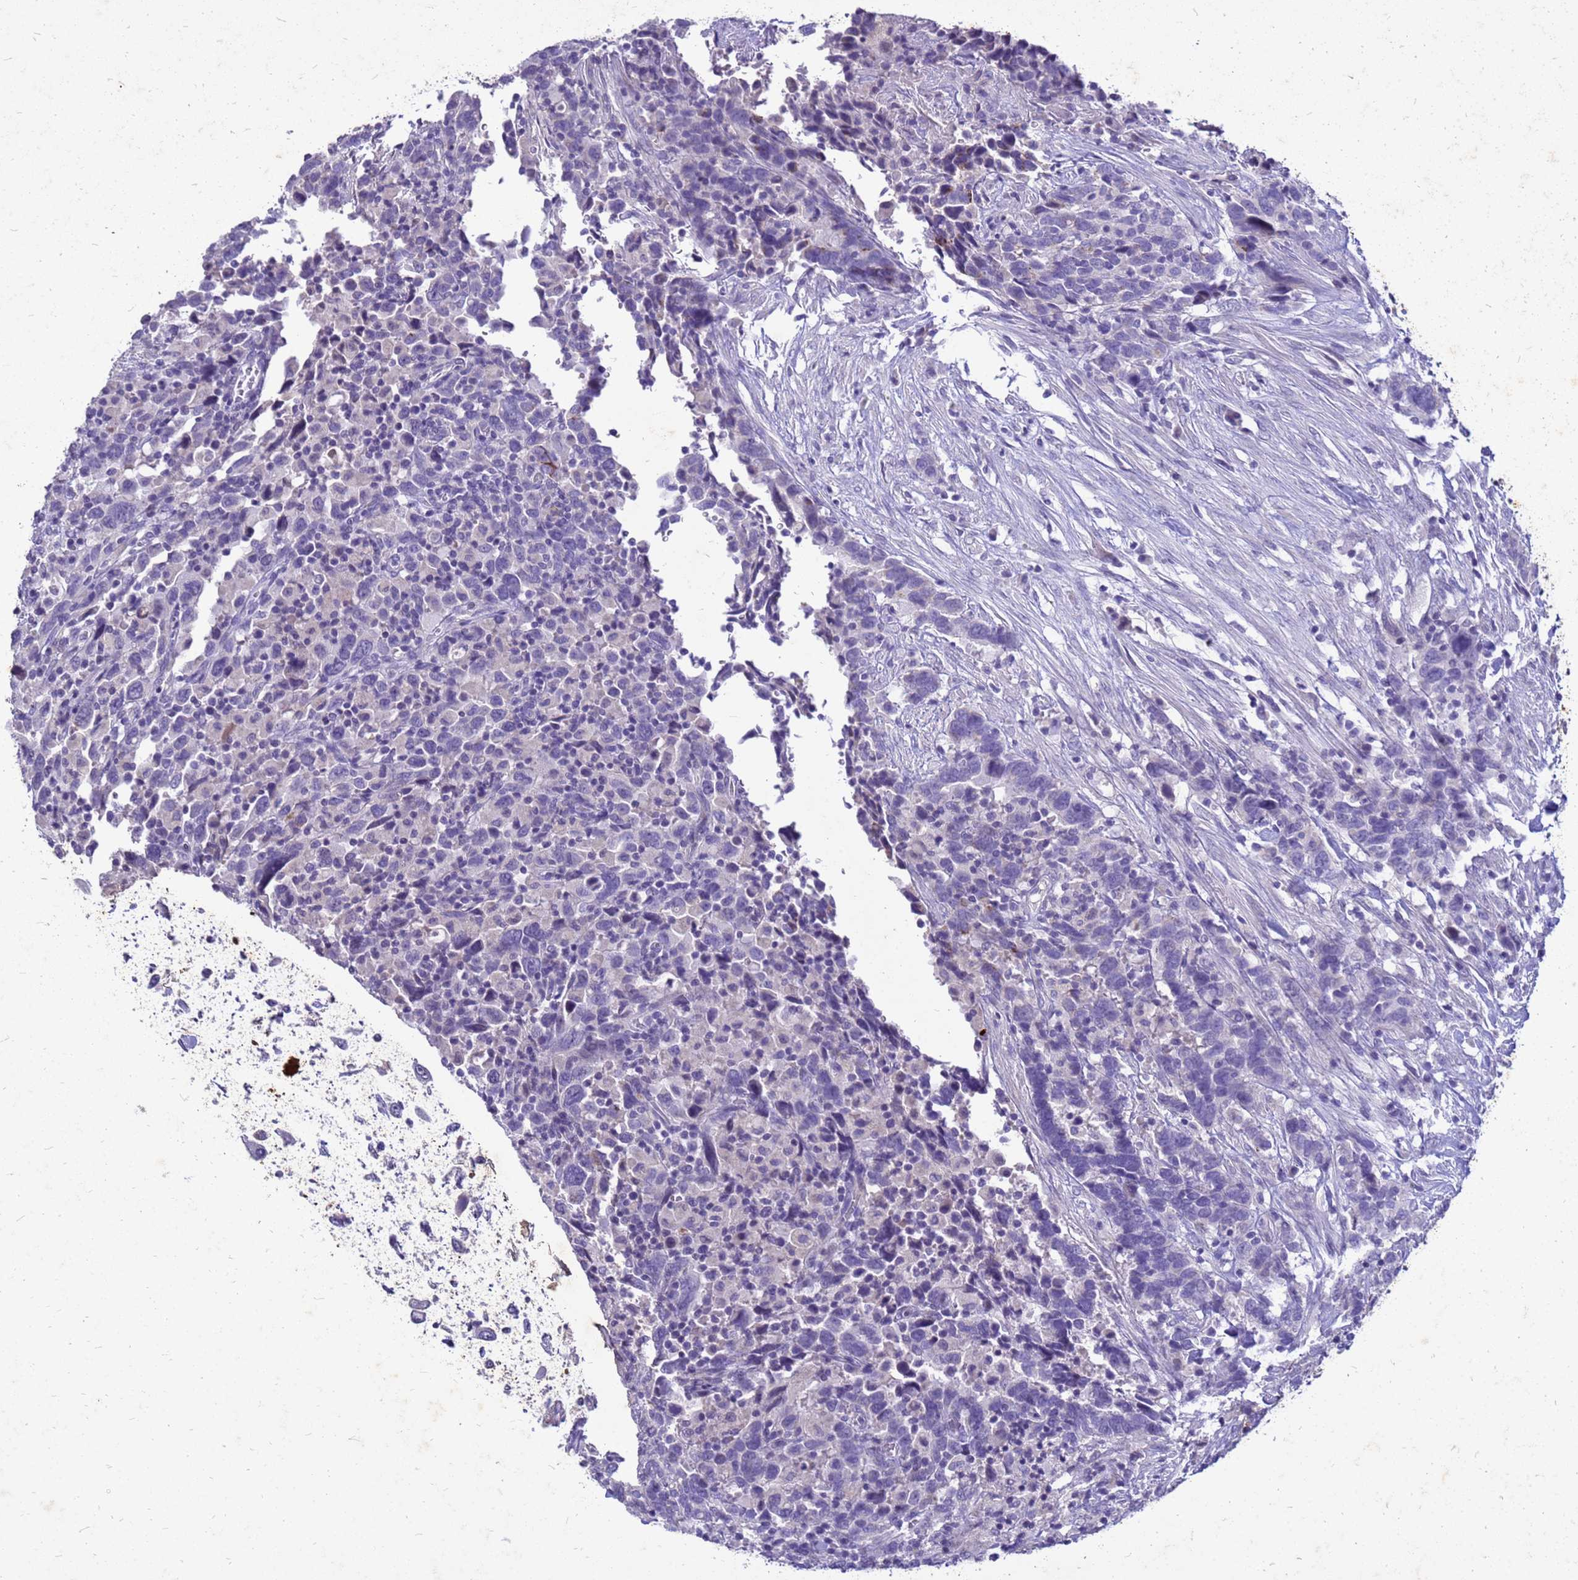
{"staining": {"intensity": "negative", "quantity": "none", "location": "none"}, "tissue": "urothelial cancer", "cell_type": "Tumor cells", "image_type": "cancer", "snomed": [{"axis": "morphology", "description": "Urothelial carcinoma, High grade"}, {"axis": "topography", "description": "Urinary bladder"}], "caption": "There is no significant staining in tumor cells of urothelial carcinoma (high-grade).", "gene": "AKR1C1", "patient": {"sex": "male", "age": 61}}